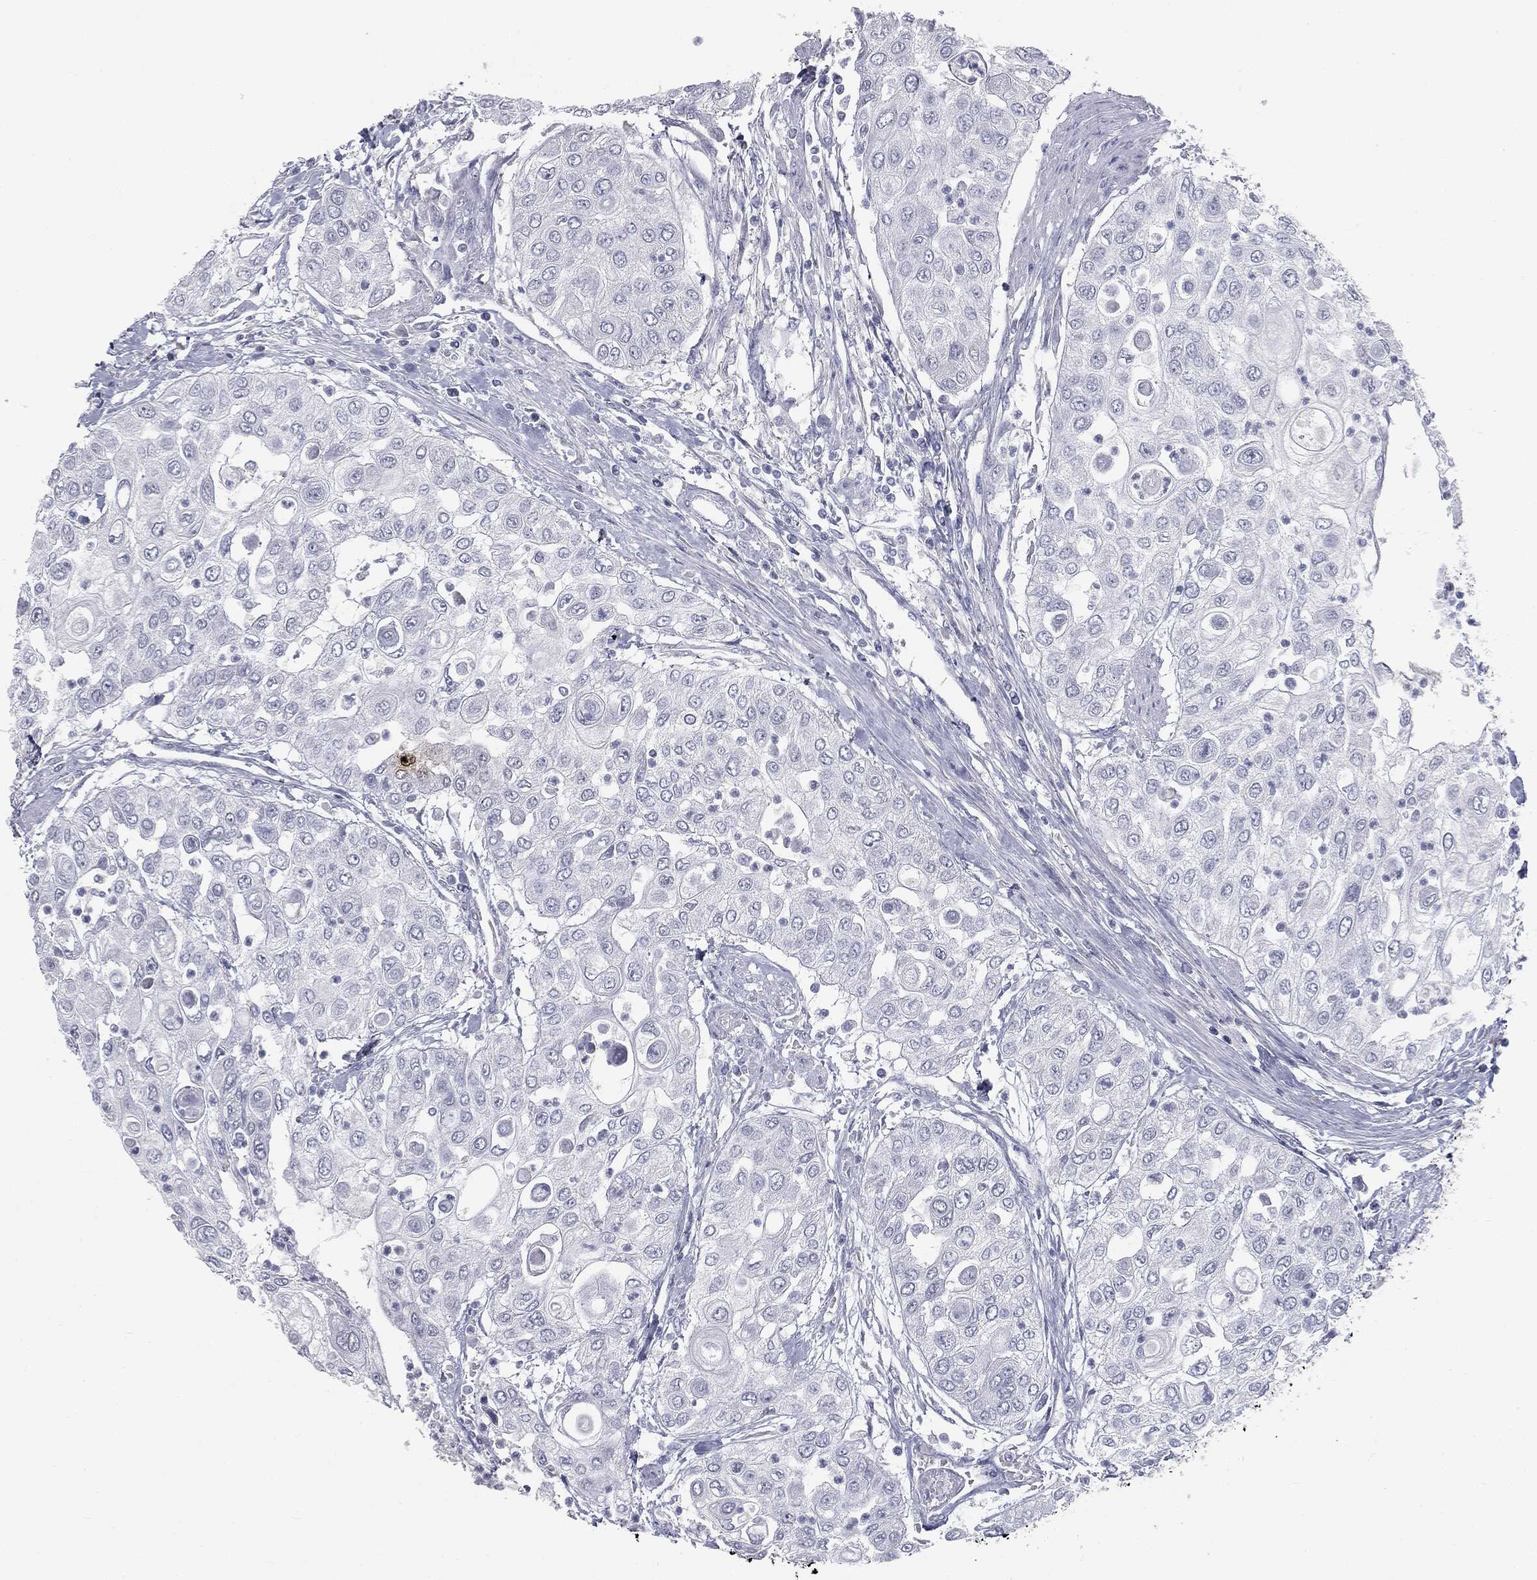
{"staining": {"intensity": "negative", "quantity": "none", "location": "none"}, "tissue": "urothelial cancer", "cell_type": "Tumor cells", "image_type": "cancer", "snomed": [{"axis": "morphology", "description": "Urothelial carcinoma, High grade"}, {"axis": "topography", "description": "Urinary bladder"}], "caption": "DAB (3,3'-diaminobenzidine) immunohistochemical staining of human high-grade urothelial carcinoma exhibits no significant expression in tumor cells. (Brightfield microscopy of DAB (3,3'-diaminobenzidine) IHC at high magnification).", "gene": "MUC5AC", "patient": {"sex": "female", "age": 79}}